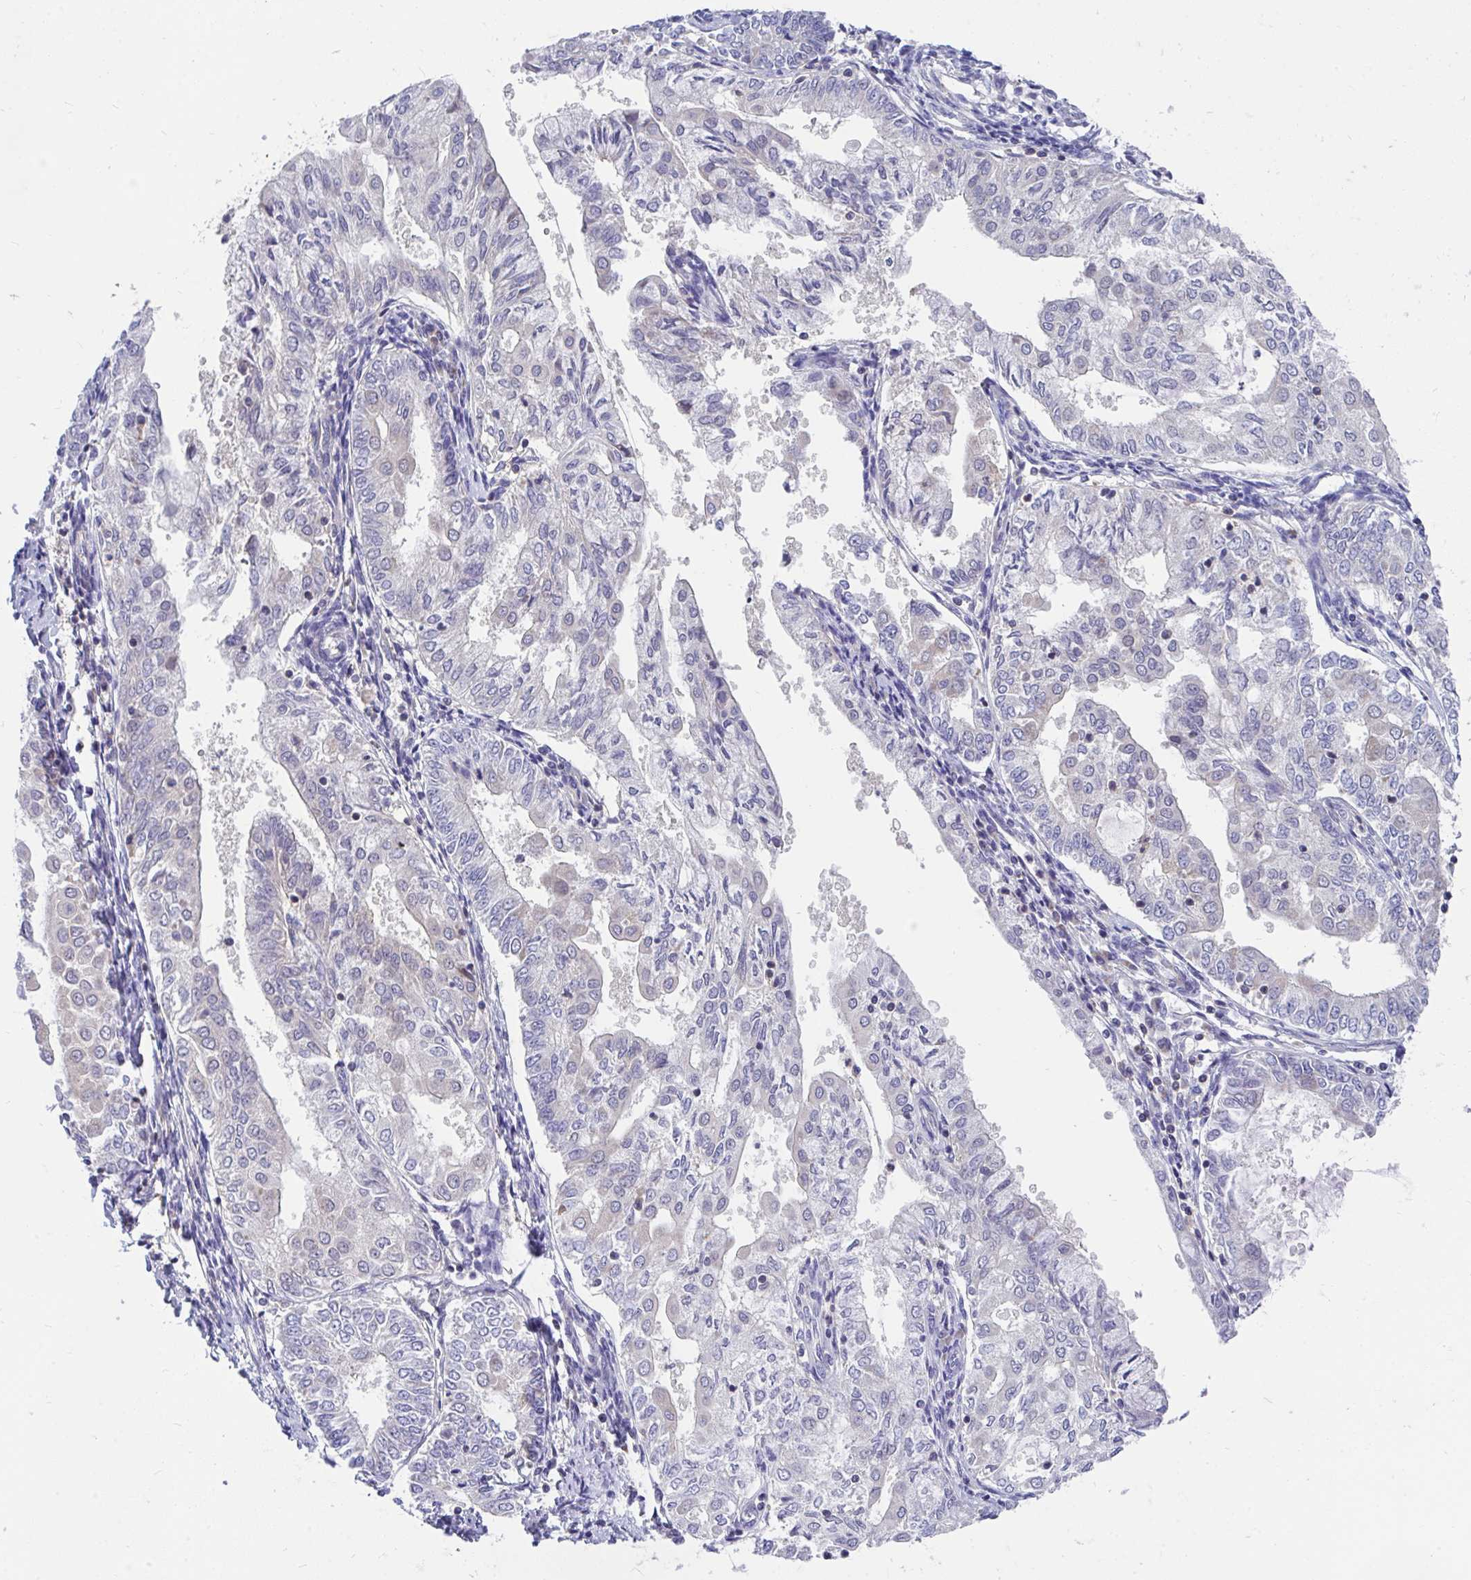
{"staining": {"intensity": "negative", "quantity": "none", "location": "none"}, "tissue": "endometrial cancer", "cell_type": "Tumor cells", "image_type": "cancer", "snomed": [{"axis": "morphology", "description": "Adenocarcinoma, NOS"}, {"axis": "topography", "description": "Endometrium"}], "caption": "Tumor cells are negative for protein expression in human adenocarcinoma (endometrial).", "gene": "FHIP1B", "patient": {"sex": "female", "age": 68}}